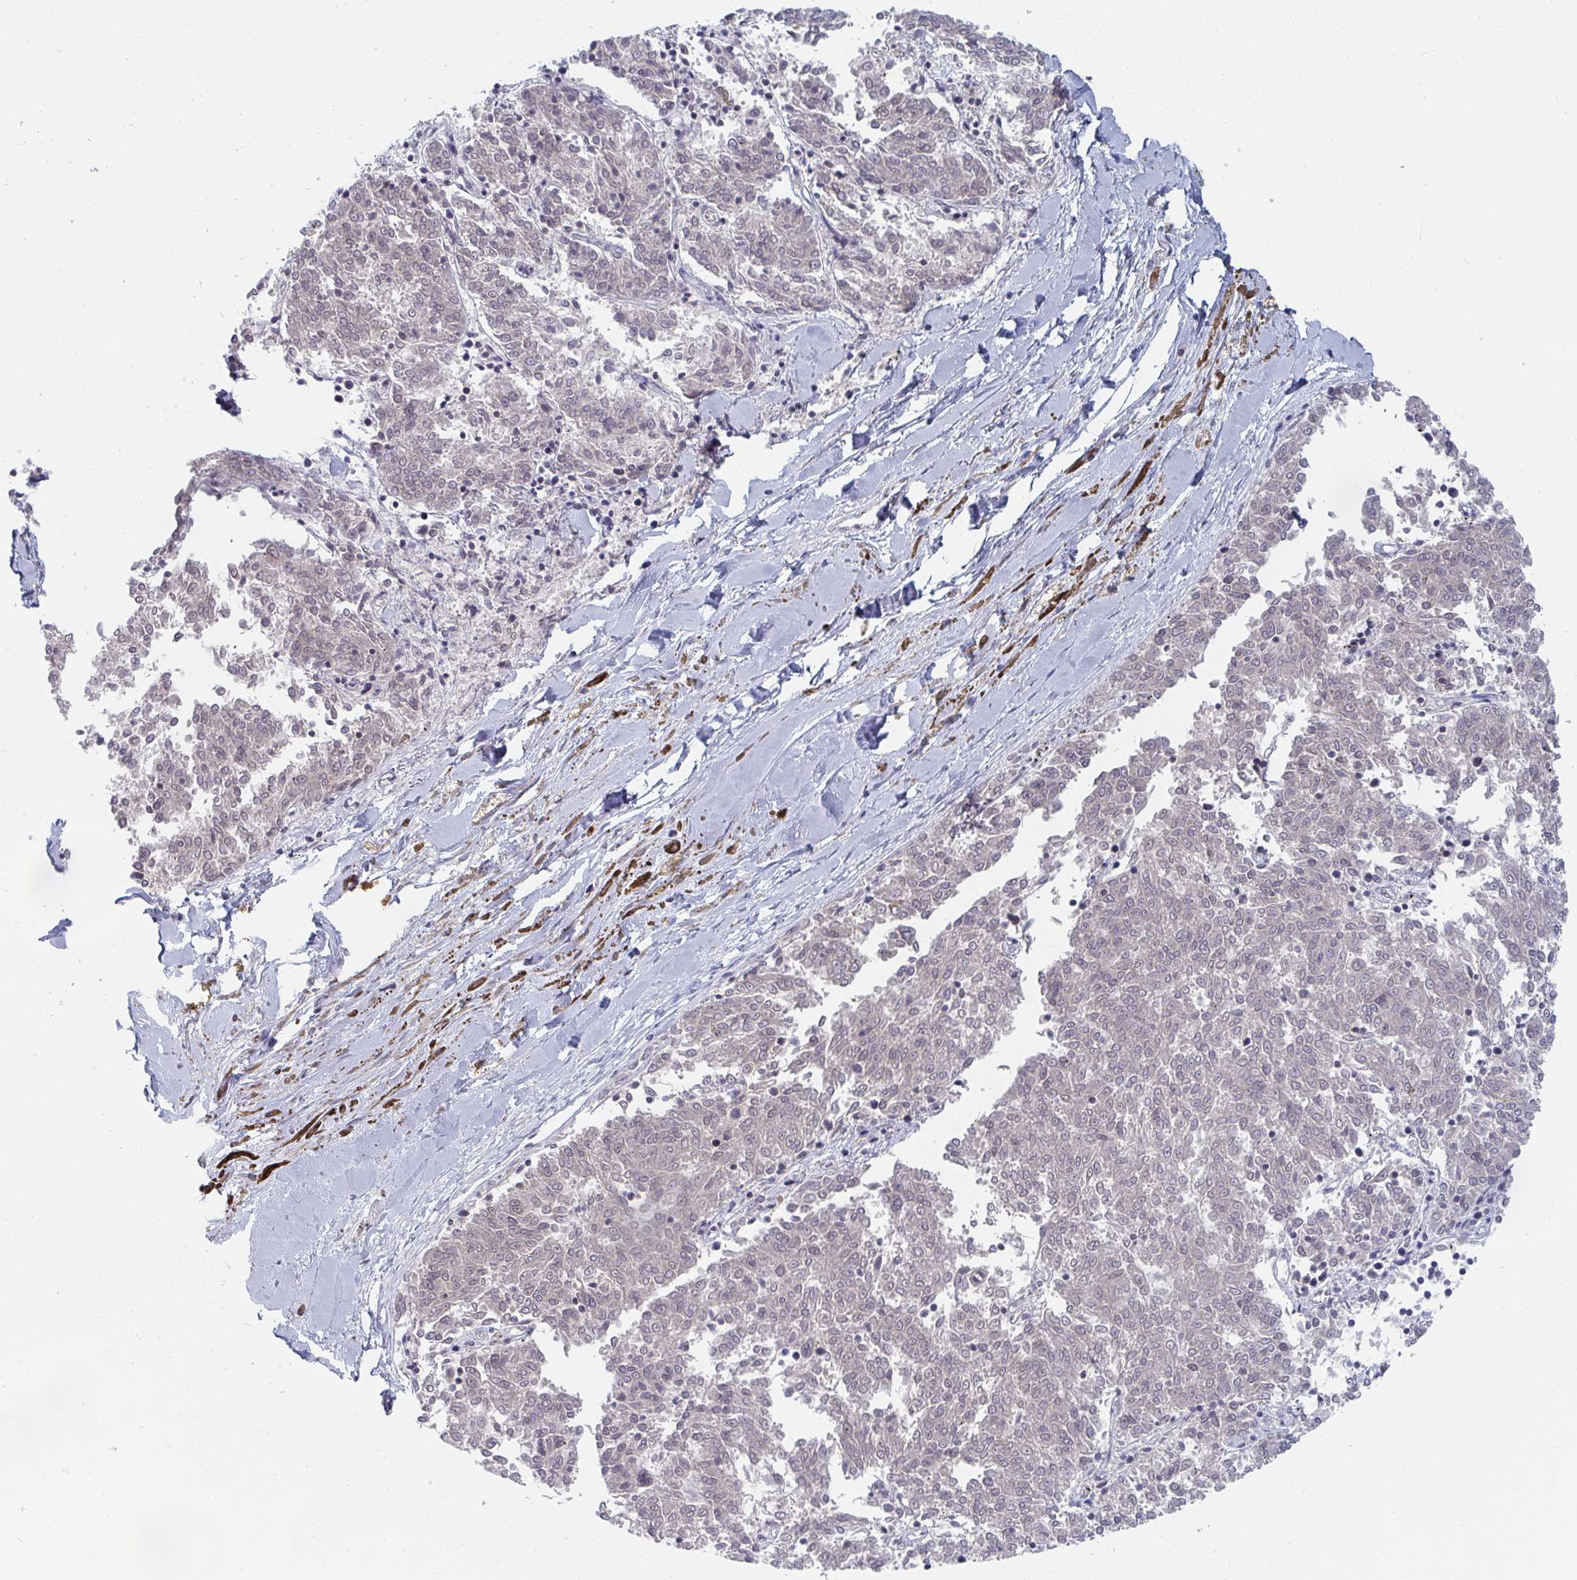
{"staining": {"intensity": "negative", "quantity": "none", "location": "none"}, "tissue": "melanoma", "cell_type": "Tumor cells", "image_type": "cancer", "snomed": [{"axis": "morphology", "description": "Malignant melanoma, NOS"}, {"axis": "topography", "description": "Skin"}], "caption": "Micrograph shows no protein staining in tumor cells of melanoma tissue.", "gene": "TRIP12", "patient": {"sex": "female", "age": 72}}